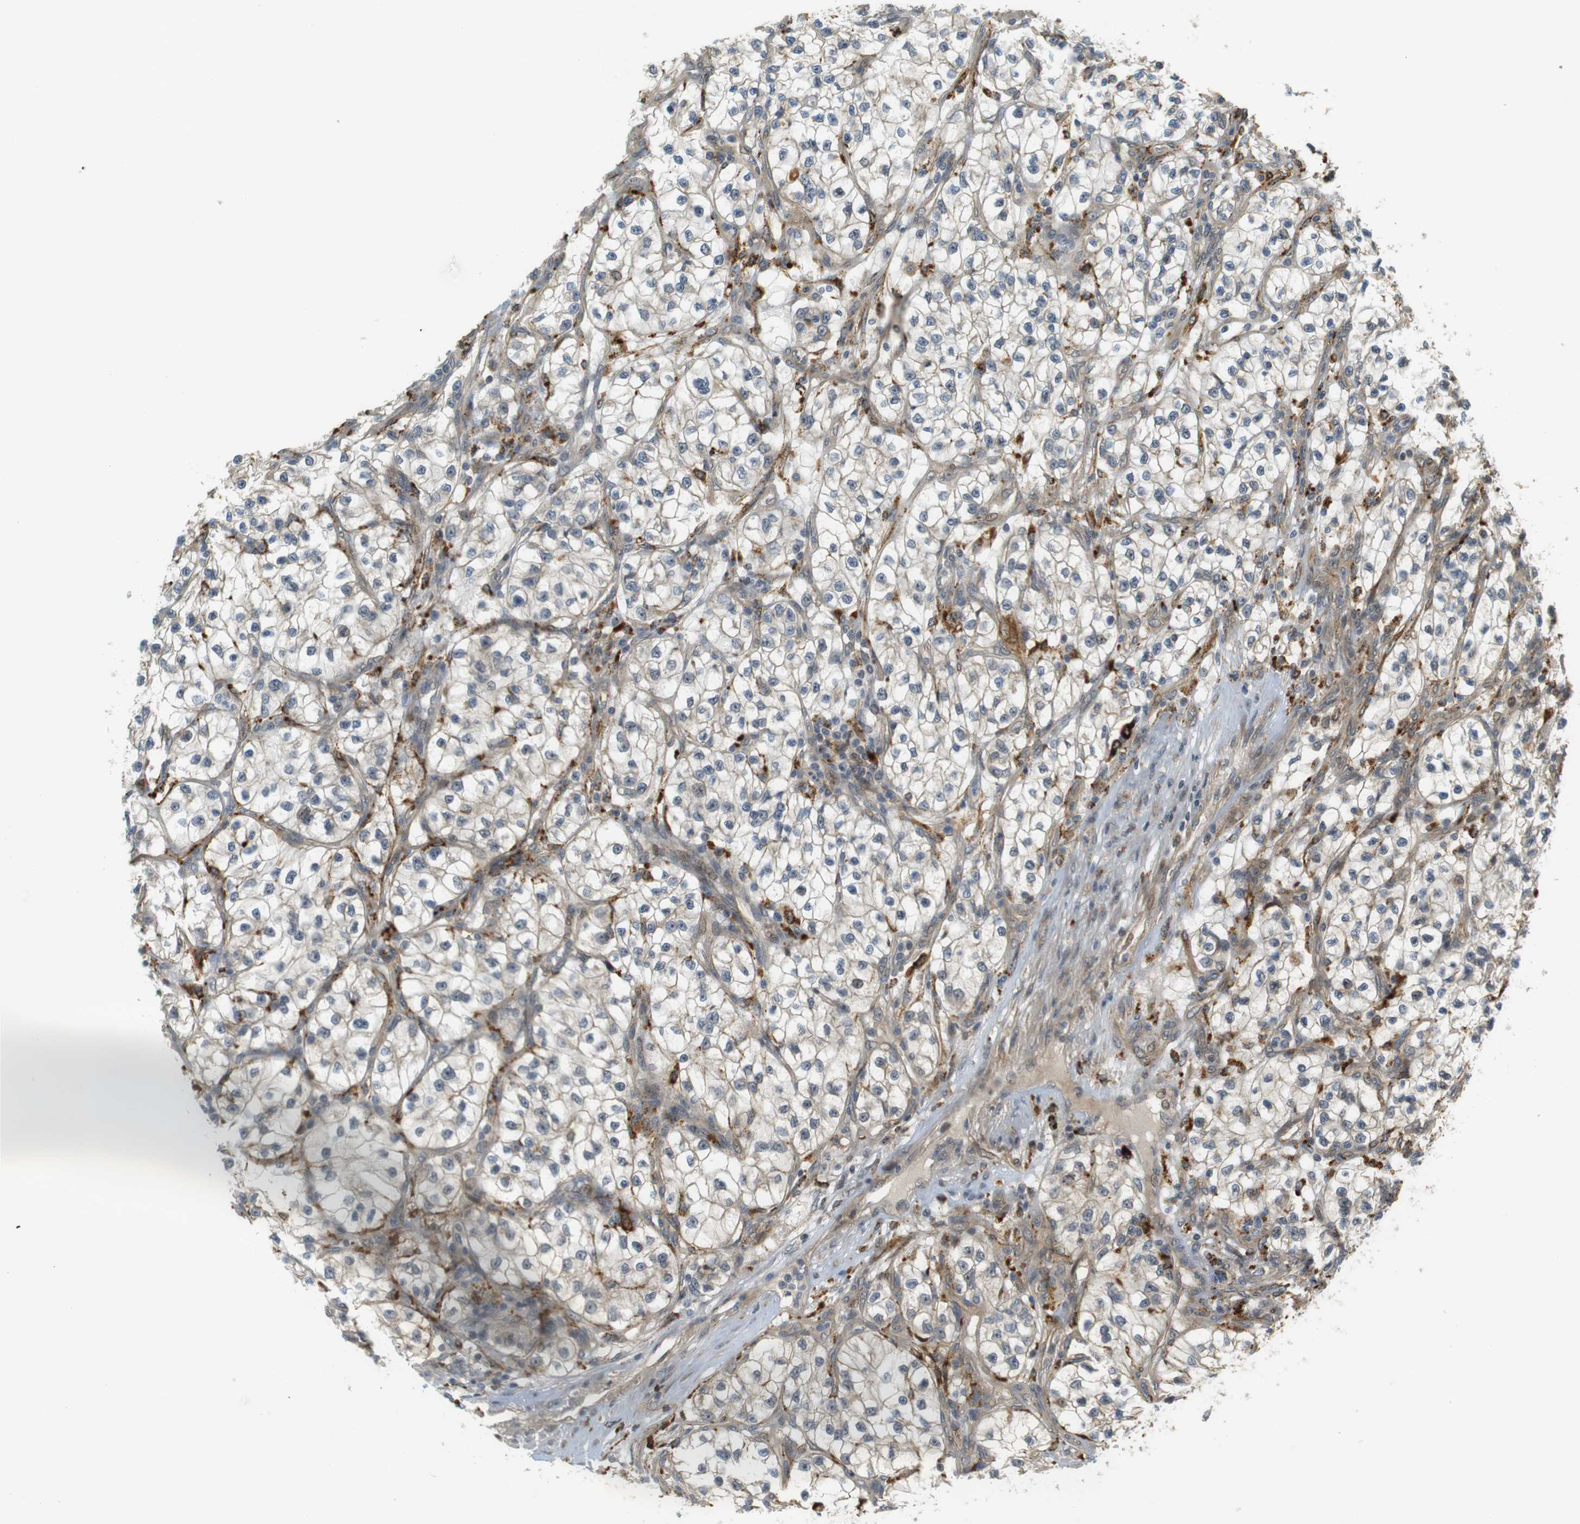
{"staining": {"intensity": "negative", "quantity": "none", "location": "none"}, "tissue": "renal cancer", "cell_type": "Tumor cells", "image_type": "cancer", "snomed": [{"axis": "morphology", "description": "Adenocarcinoma, NOS"}, {"axis": "topography", "description": "Kidney"}], "caption": "Tumor cells are negative for brown protein staining in adenocarcinoma (renal). Nuclei are stained in blue.", "gene": "TSPAN9", "patient": {"sex": "female", "age": 57}}